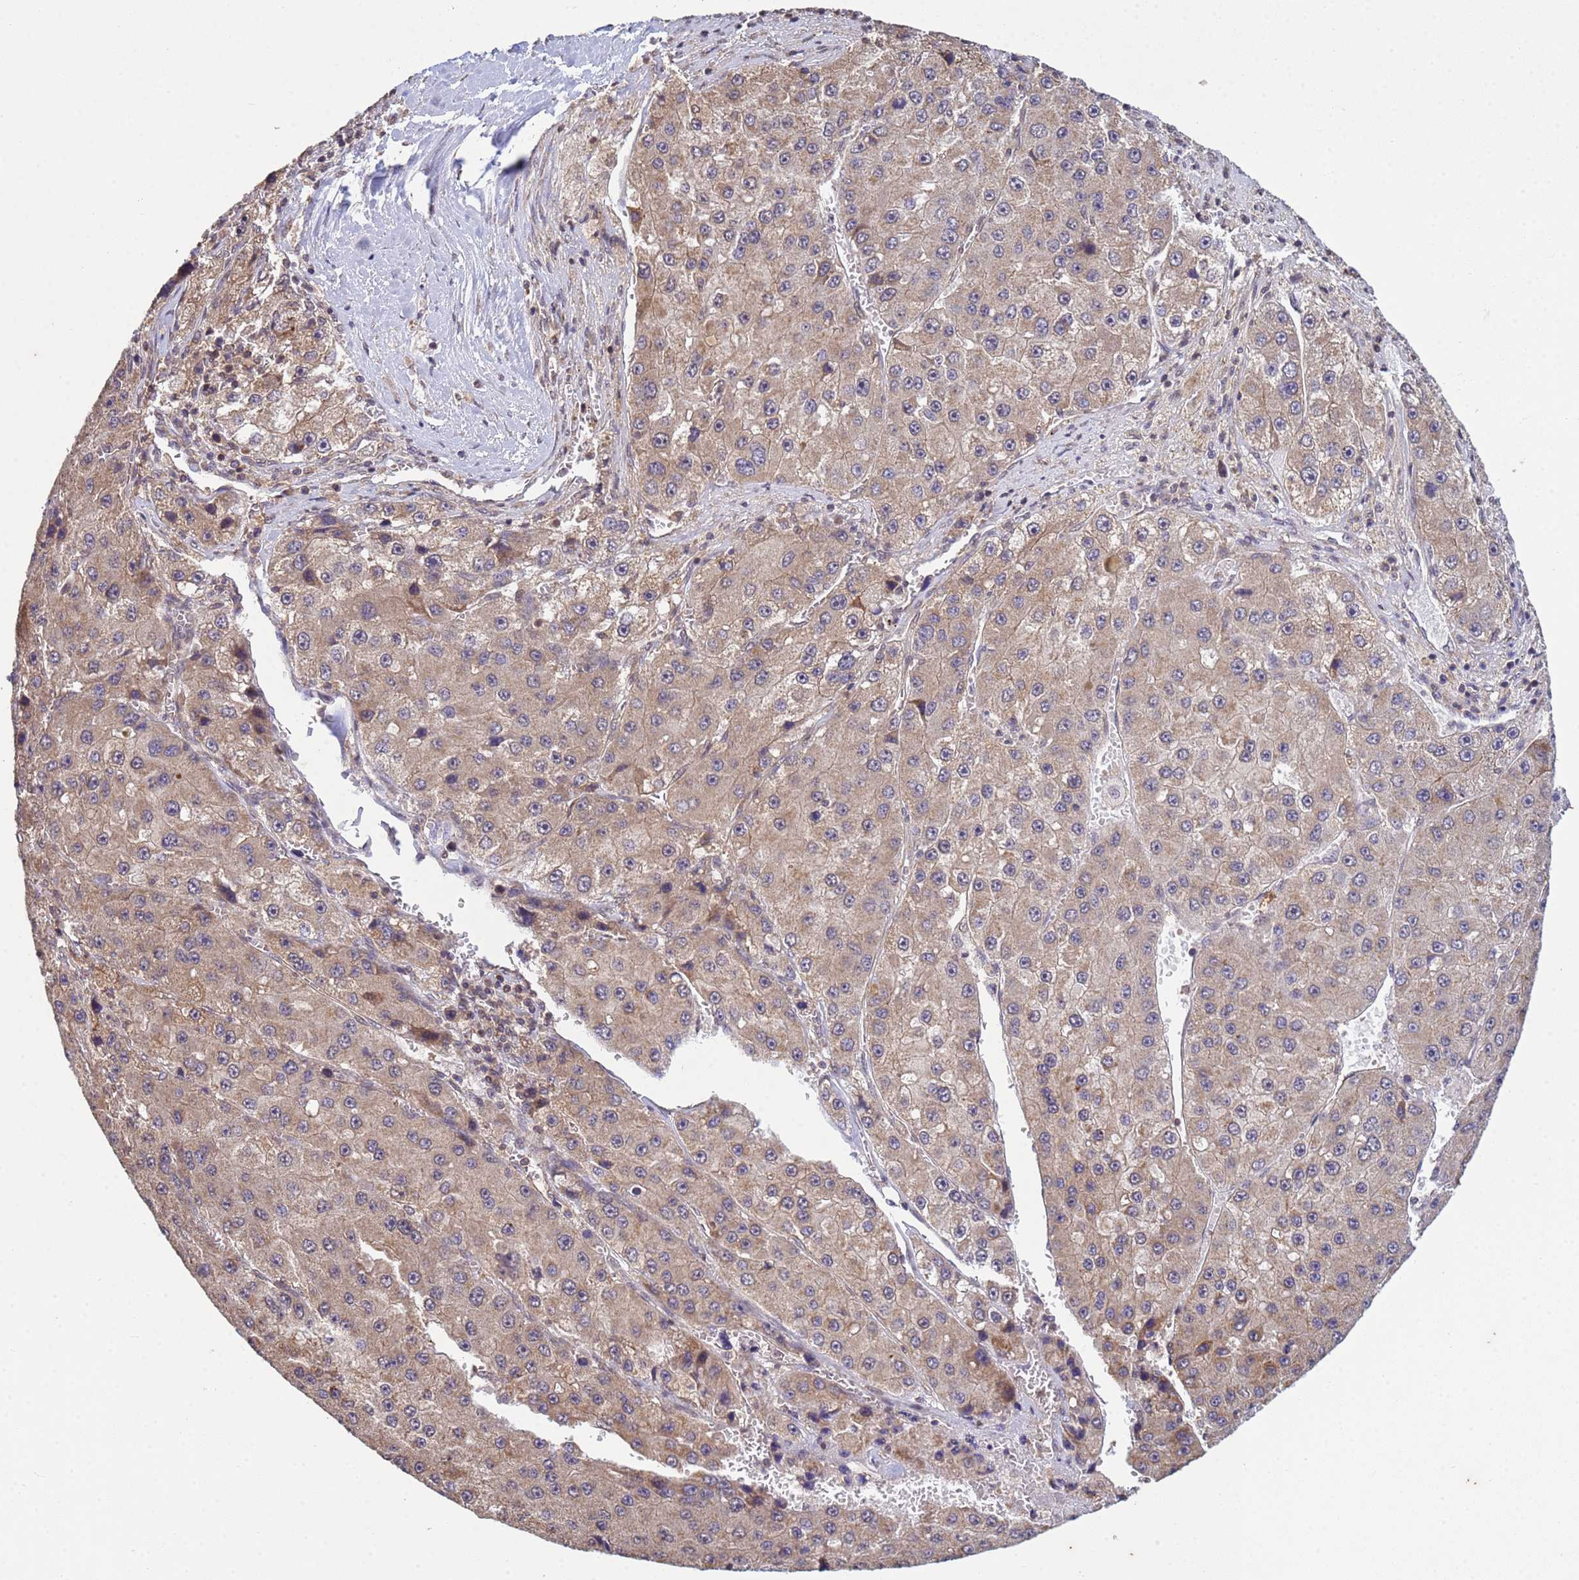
{"staining": {"intensity": "weak", "quantity": ">75%", "location": "cytoplasmic/membranous"}, "tissue": "liver cancer", "cell_type": "Tumor cells", "image_type": "cancer", "snomed": [{"axis": "morphology", "description": "Carcinoma, Hepatocellular, NOS"}, {"axis": "topography", "description": "Liver"}], "caption": "Liver hepatocellular carcinoma stained with a brown dye exhibits weak cytoplasmic/membranous positive expression in approximately >75% of tumor cells.", "gene": "P2RX7", "patient": {"sex": "female", "age": 73}}